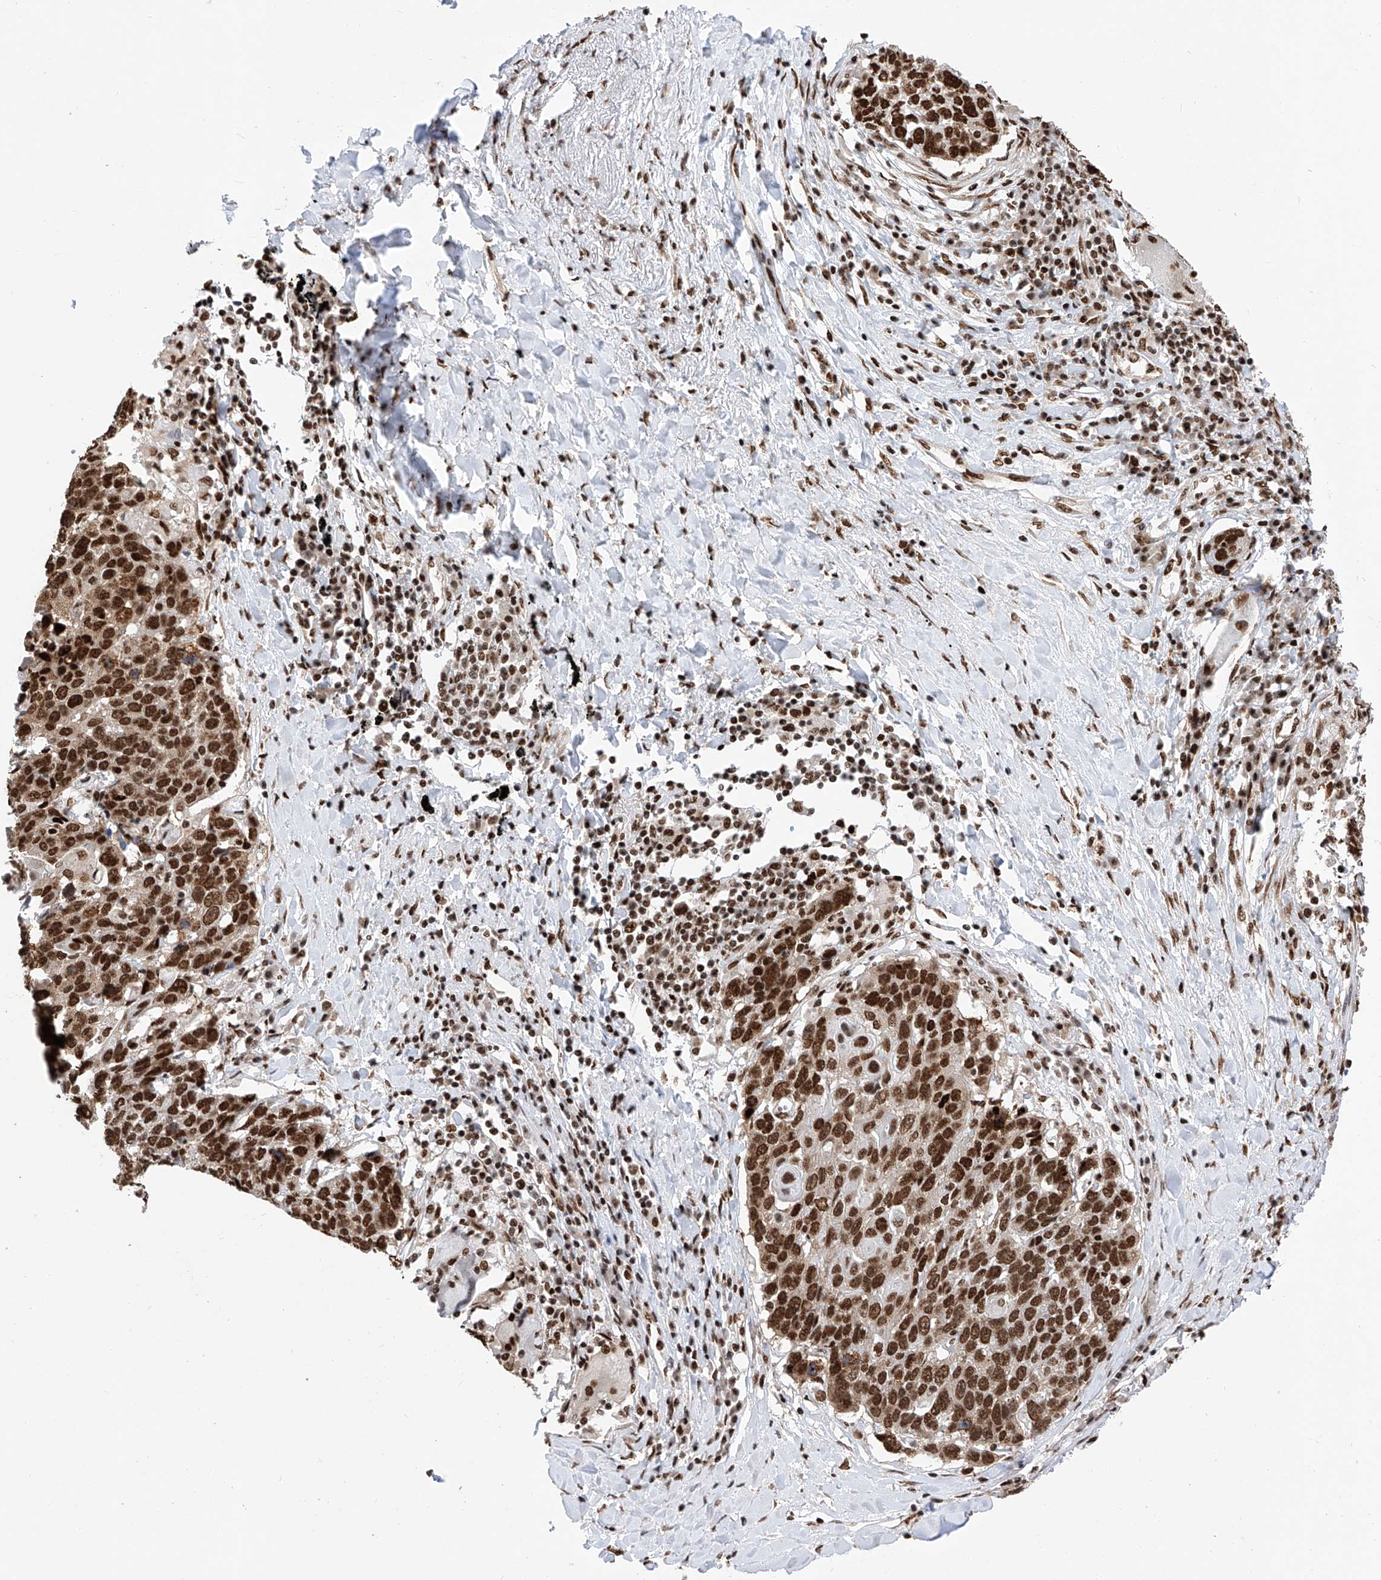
{"staining": {"intensity": "strong", "quantity": ">75%", "location": "nuclear"}, "tissue": "lung cancer", "cell_type": "Tumor cells", "image_type": "cancer", "snomed": [{"axis": "morphology", "description": "Squamous cell carcinoma, NOS"}, {"axis": "topography", "description": "Lung"}], "caption": "Protein expression by immunohistochemistry (IHC) exhibits strong nuclear expression in approximately >75% of tumor cells in lung cancer (squamous cell carcinoma). The protein of interest is stained brown, and the nuclei are stained in blue (DAB (3,3'-diaminobenzidine) IHC with brightfield microscopy, high magnification).", "gene": "SRSF6", "patient": {"sex": "male", "age": 66}}